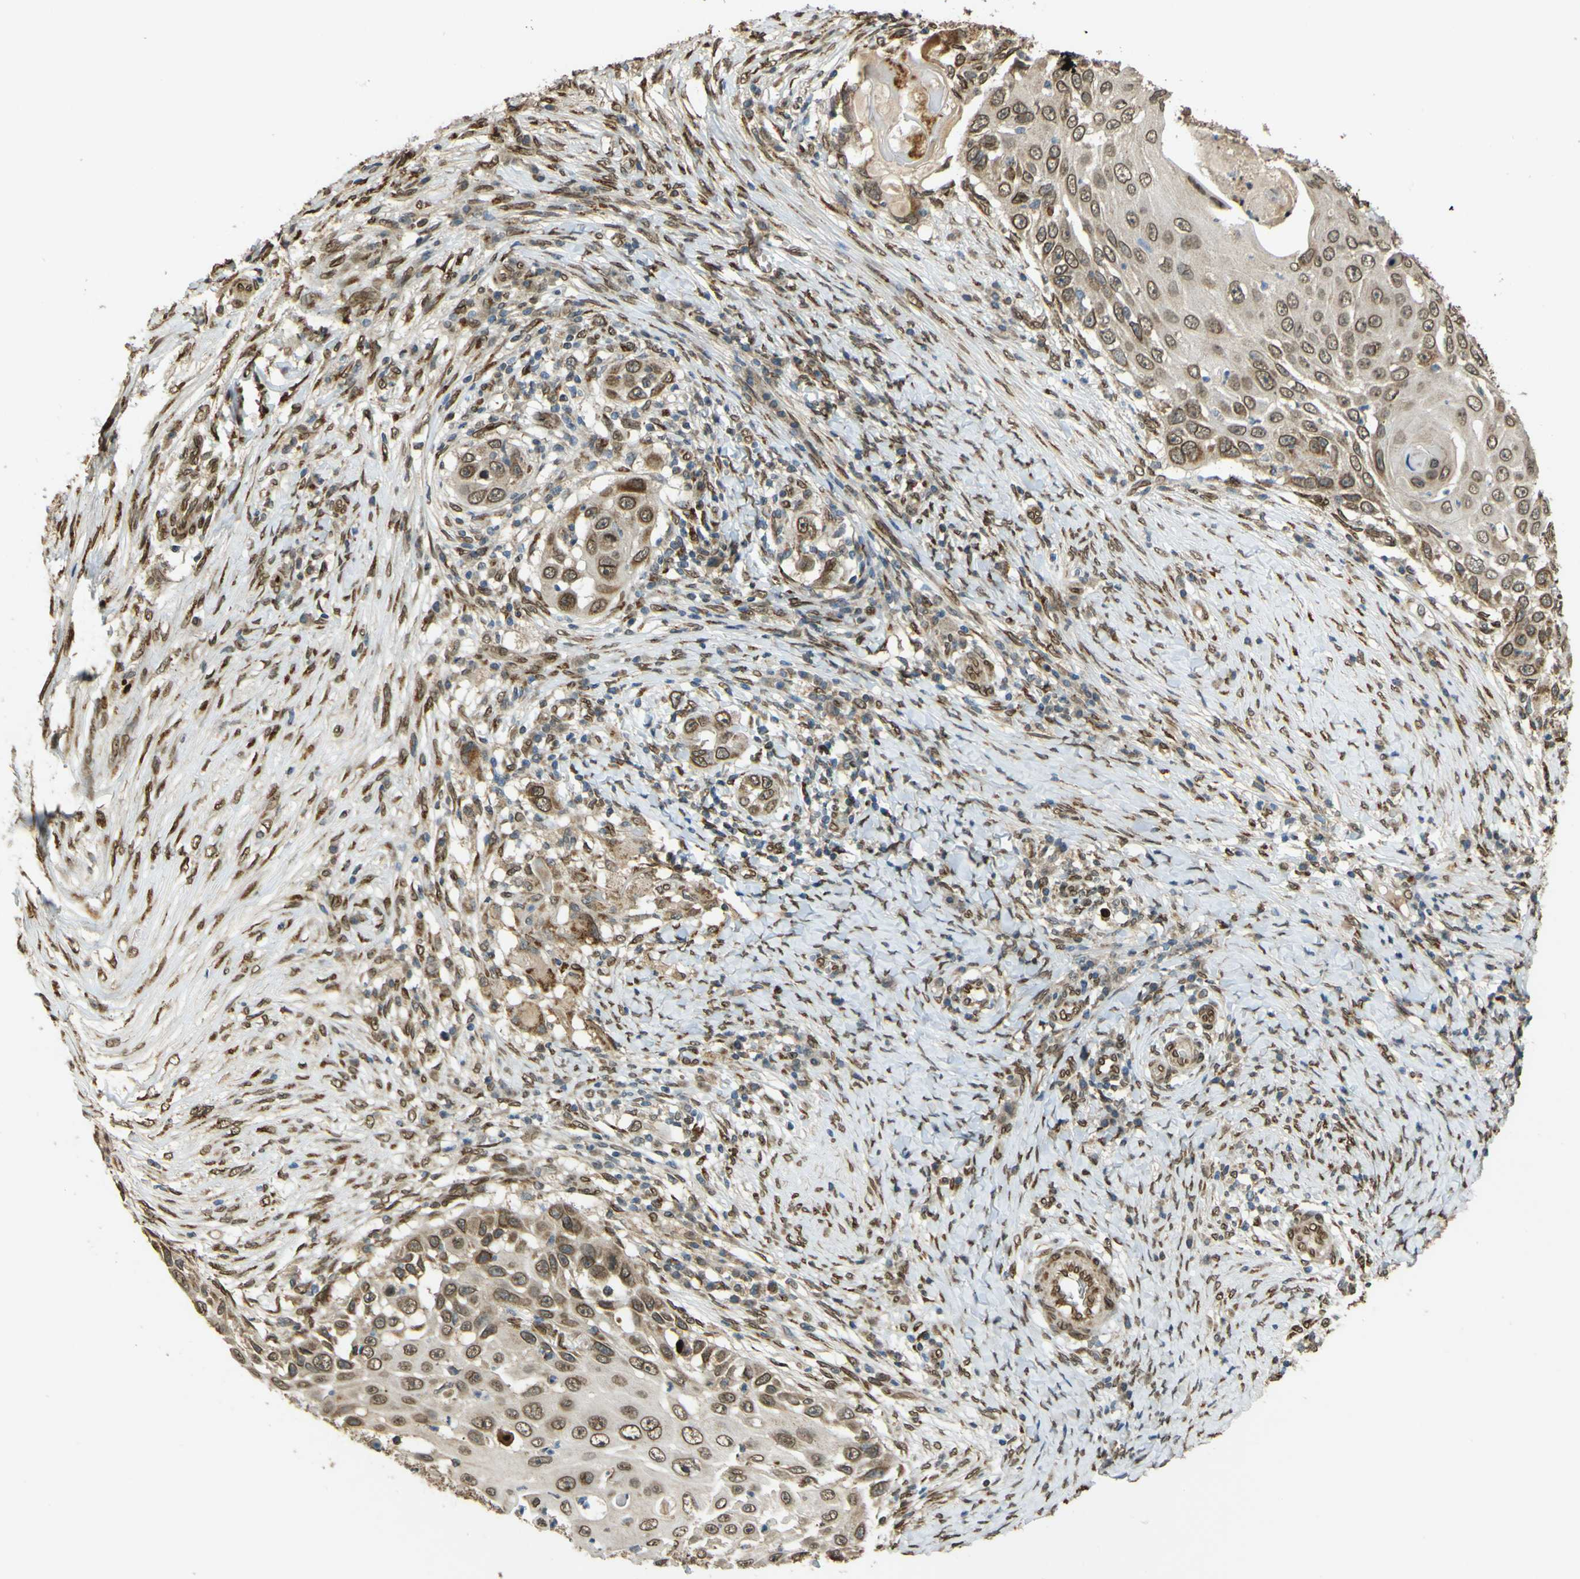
{"staining": {"intensity": "moderate", "quantity": ">75%", "location": "cytoplasmic/membranous,nuclear"}, "tissue": "skin cancer", "cell_type": "Tumor cells", "image_type": "cancer", "snomed": [{"axis": "morphology", "description": "Squamous cell carcinoma, NOS"}, {"axis": "topography", "description": "Skin"}], "caption": "Immunohistochemistry (IHC) of skin cancer exhibits medium levels of moderate cytoplasmic/membranous and nuclear expression in approximately >75% of tumor cells.", "gene": "GALNT1", "patient": {"sex": "female", "age": 44}}